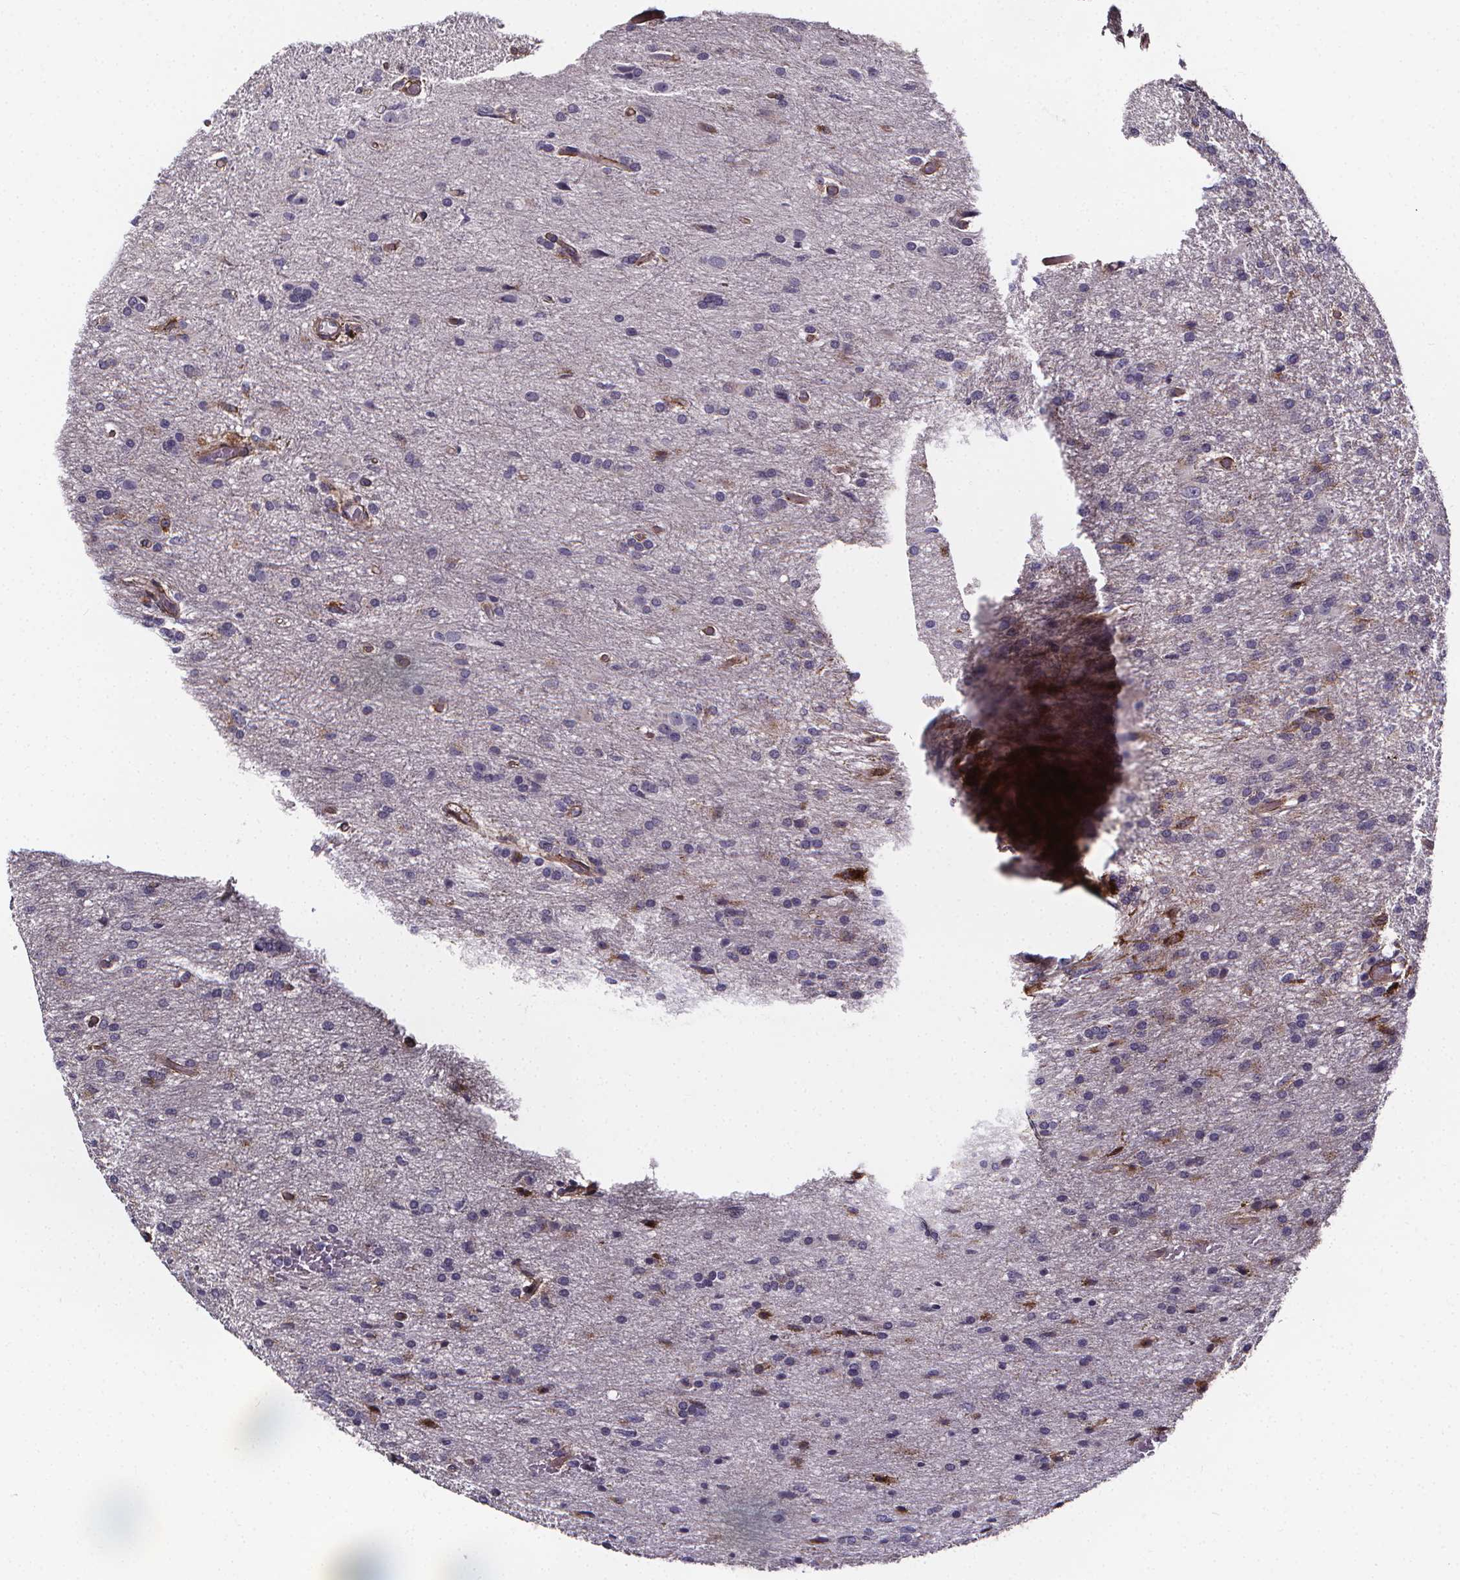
{"staining": {"intensity": "negative", "quantity": "none", "location": "none"}, "tissue": "glioma", "cell_type": "Tumor cells", "image_type": "cancer", "snomed": [{"axis": "morphology", "description": "Glioma, malignant, High grade"}, {"axis": "topography", "description": "Brain"}], "caption": "Immunohistochemical staining of human malignant glioma (high-grade) exhibits no significant positivity in tumor cells.", "gene": "AEBP1", "patient": {"sex": "male", "age": 68}}